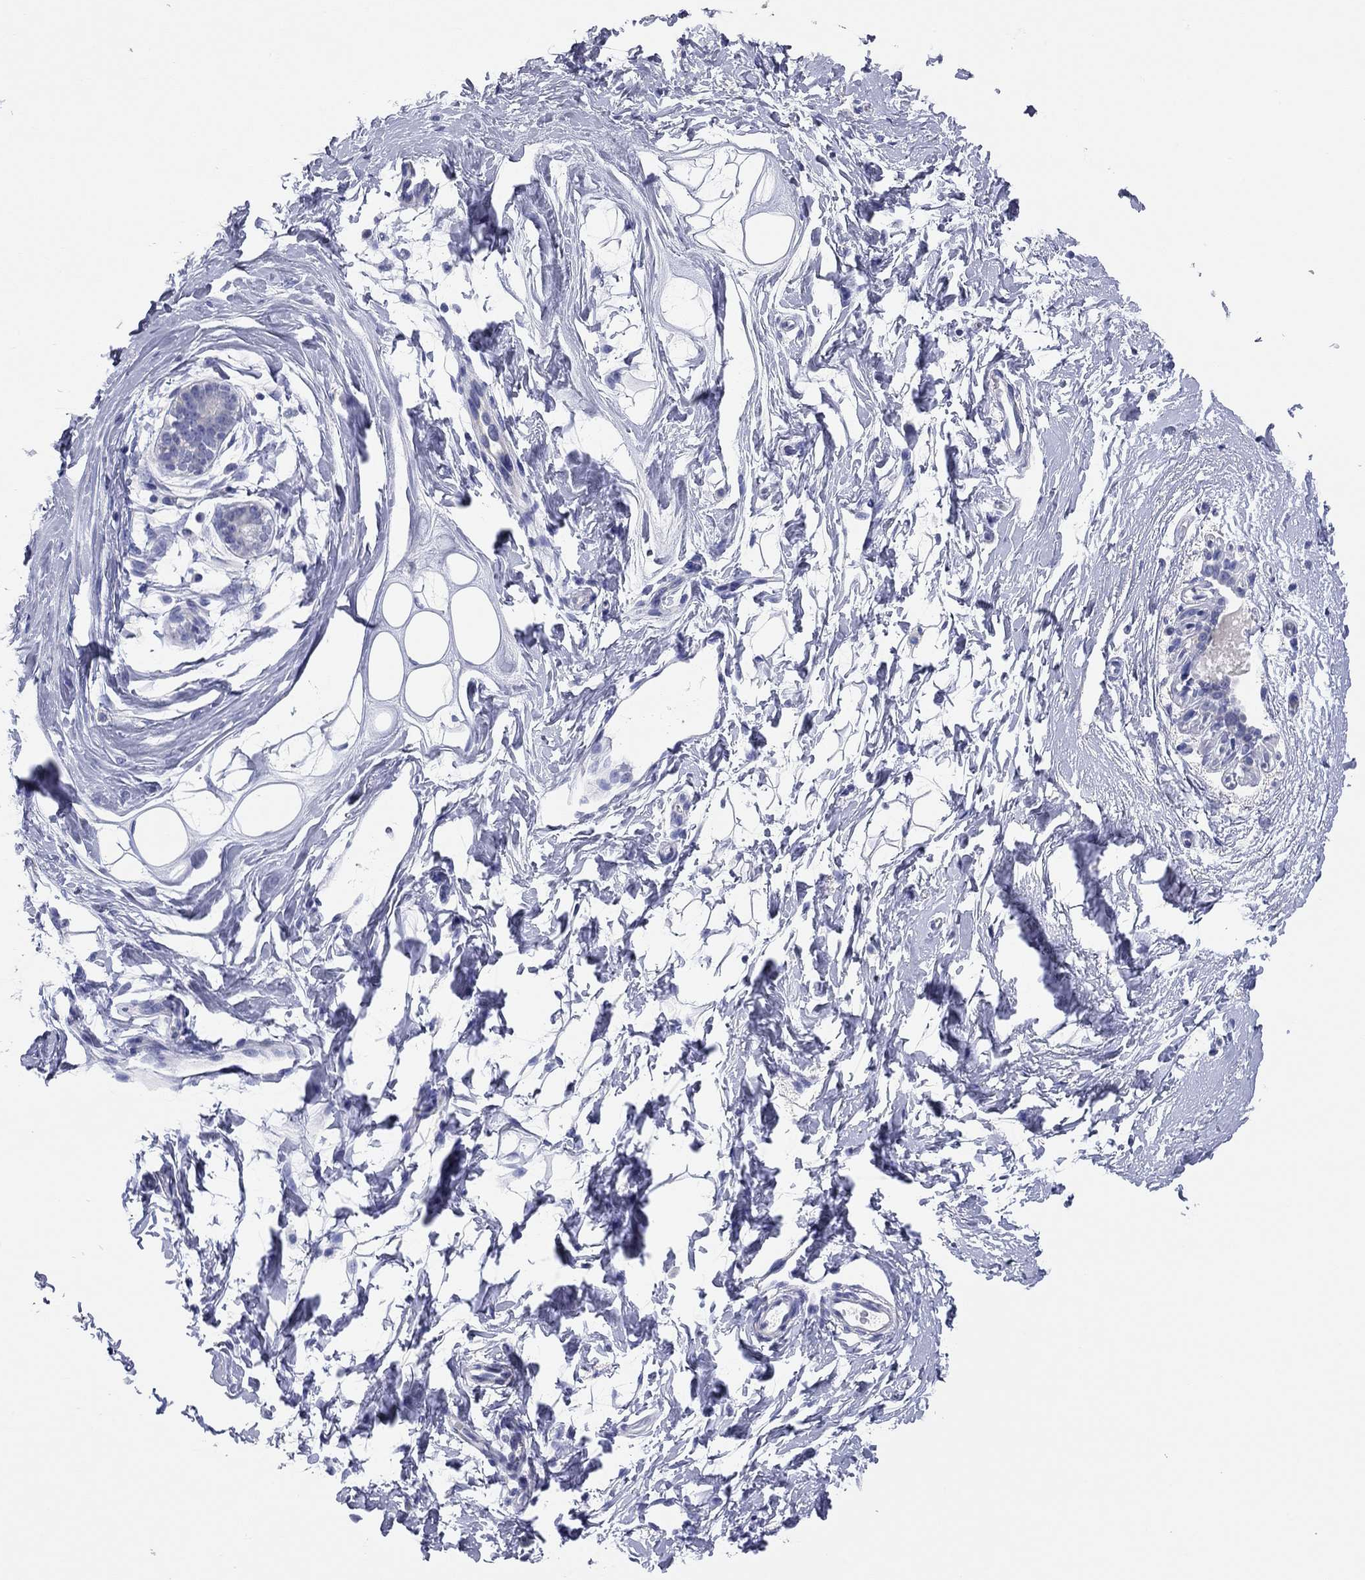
{"staining": {"intensity": "negative", "quantity": "none", "location": "none"}, "tissue": "breast", "cell_type": "Adipocytes", "image_type": "normal", "snomed": [{"axis": "morphology", "description": "Normal tissue, NOS"}, {"axis": "topography", "description": "Breast"}], "caption": "High power microscopy image of an immunohistochemistry (IHC) micrograph of unremarkable breast, revealing no significant positivity in adipocytes. (Brightfield microscopy of DAB IHC at high magnification).", "gene": "ENSG00000269035", "patient": {"sex": "female", "age": 37}}